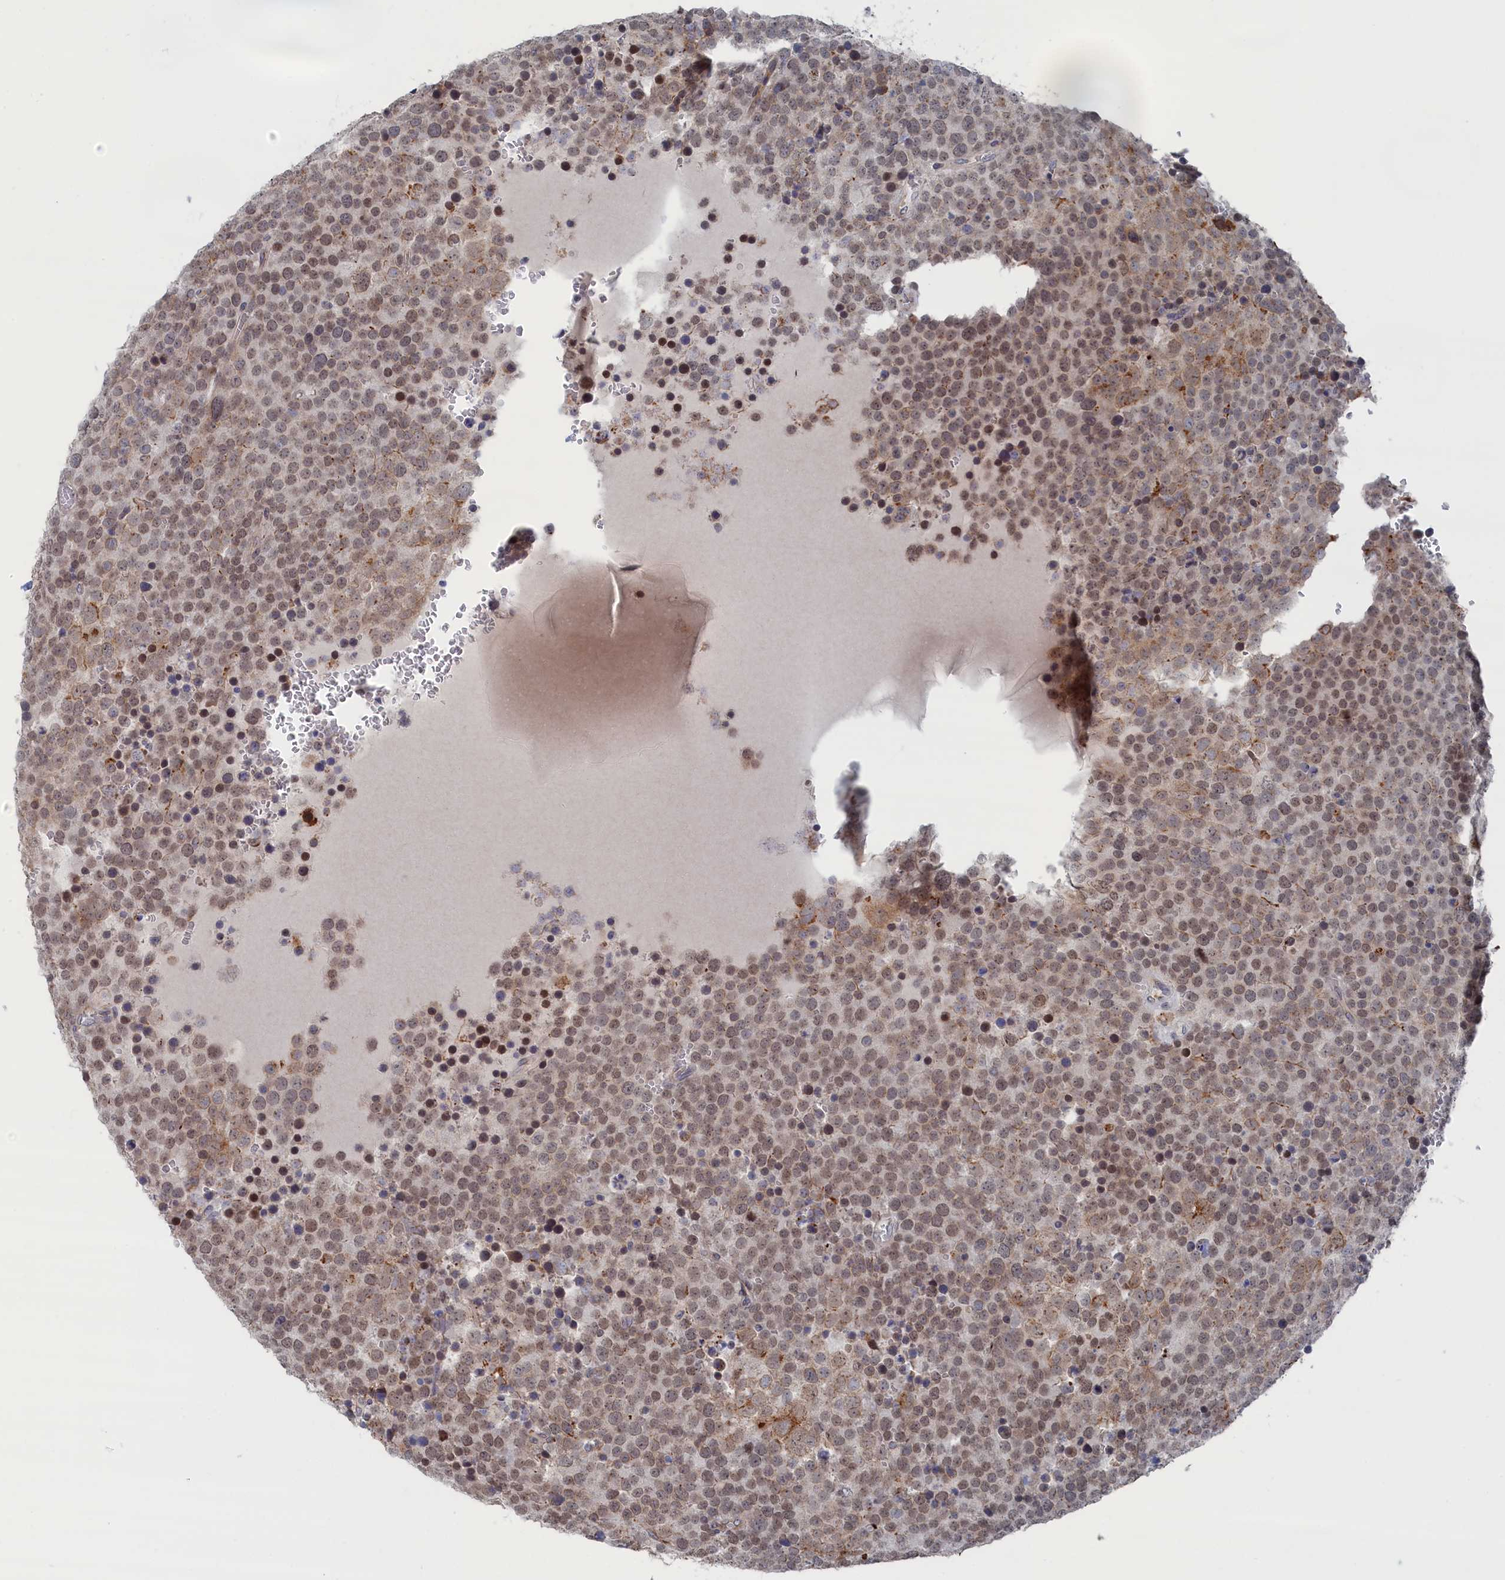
{"staining": {"intensity": "moderate", "quantity": ">75%", "location": "nuclear"}, "tissue": "testis cancer", "cell_type": "Tumor cells", "image_type": "cancer", "snomed": [{"axis": "morphology", "description": "Seminoma, NOS"}, {"axis": "topography", "description": "Testis"}], "caption": "A brown stain shows moderate nuclear expression of a protein in human testis cancer tumor cells.", "gene": "IRX1", "patient": {"sex": "male", "age": 71}}